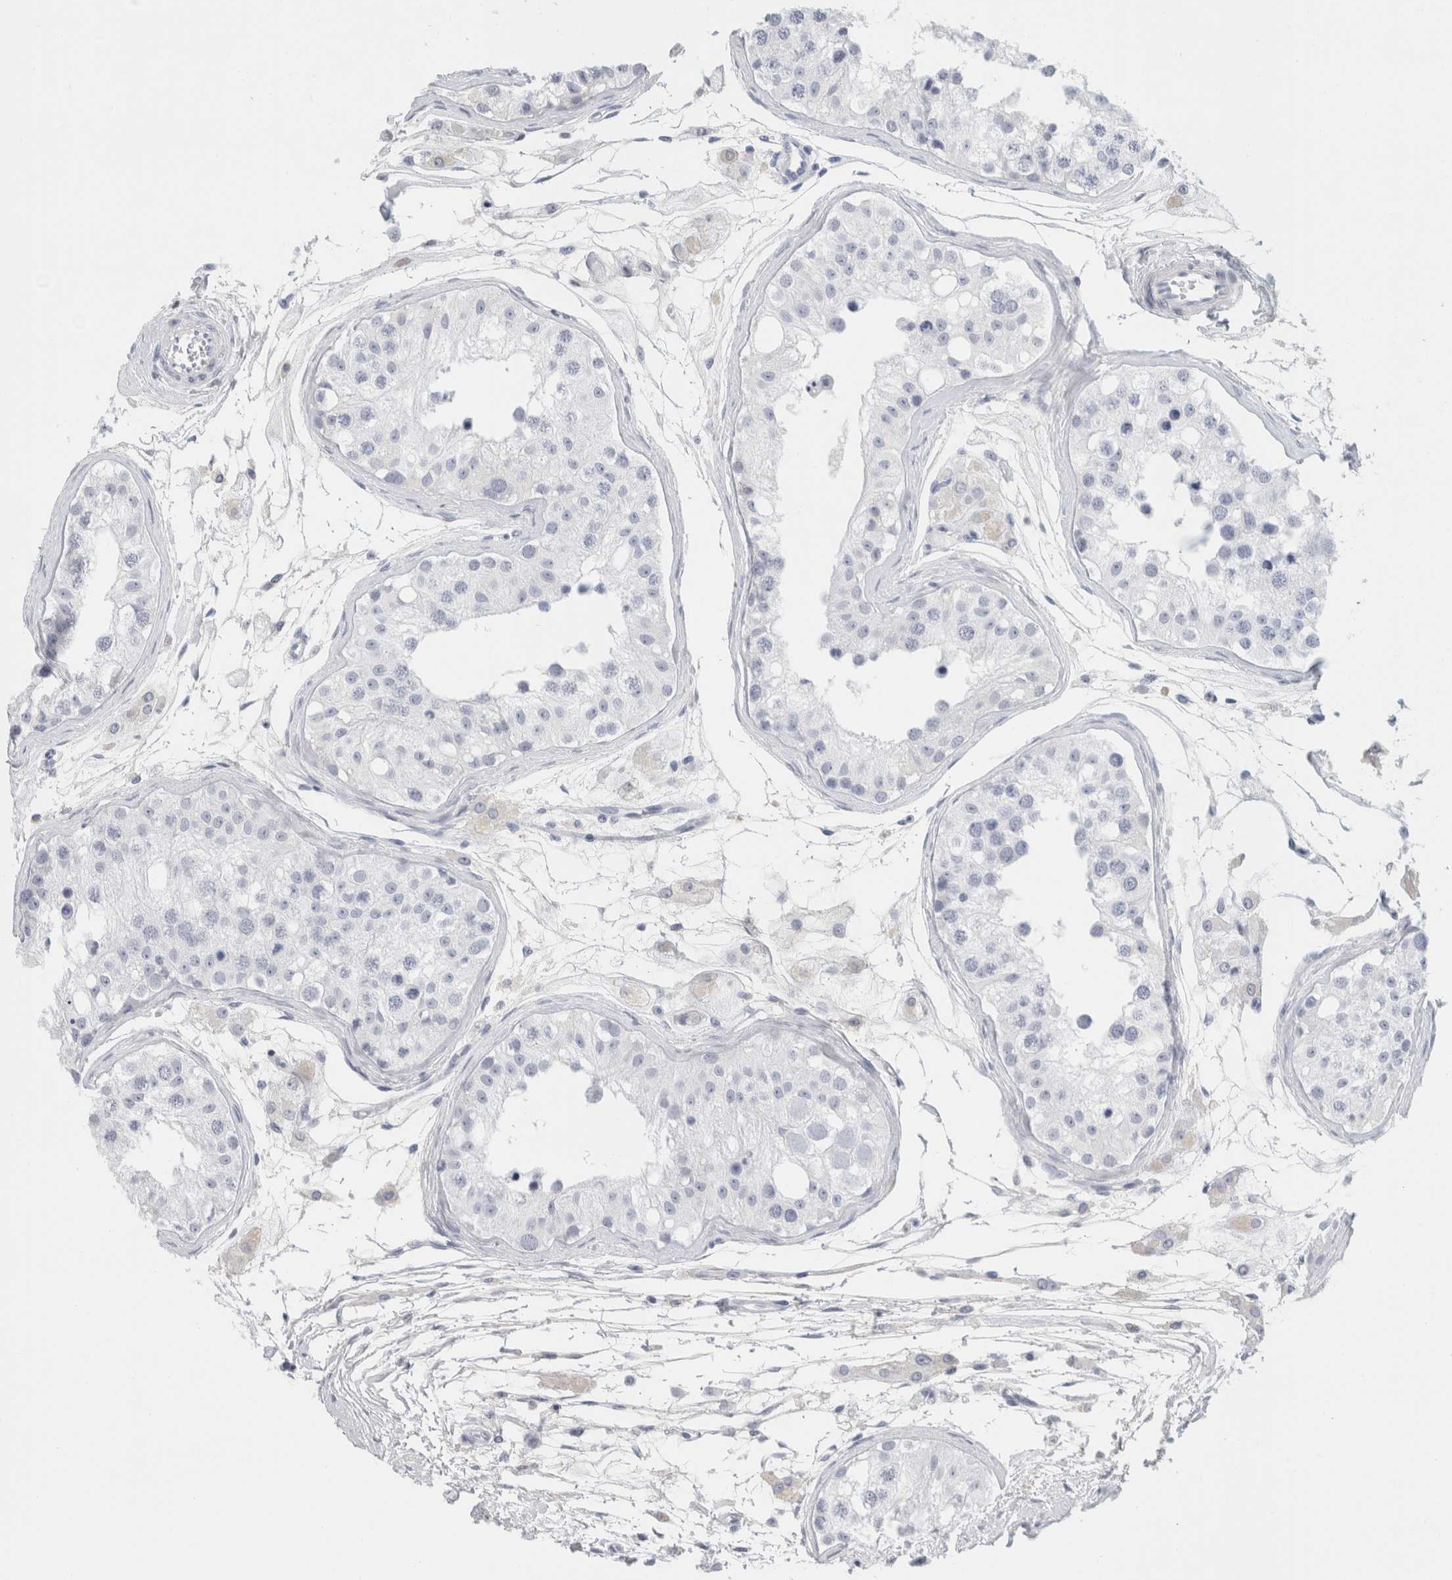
{"staining": {"intensity": "negative", "quantity": "none", "location": "none"}, "tissue": "testis", "cell_type": "Cells in seminiferous ducts", "image_type": "normal", "snomed": [{"axis": "morphology", "description": "Normal tissue, NOS"}, {"axis": "morphology", "description": "Adenocarcinoma, metastatic, NOS"}, {"axis": "topography", "description": "Testis"}], "caption": "IHC histopathology image of normal human testis stained for a protein (brown), which reveals no positivity in cells in seminiferous ducts. The staining is performed using DAB (3,3'-diaminobenzidine) brown chromogen with nuclei counter-stained in using hematoxylin.", "gene": "TSPAN8", "patient": {"sex": "male", "age": 26}}